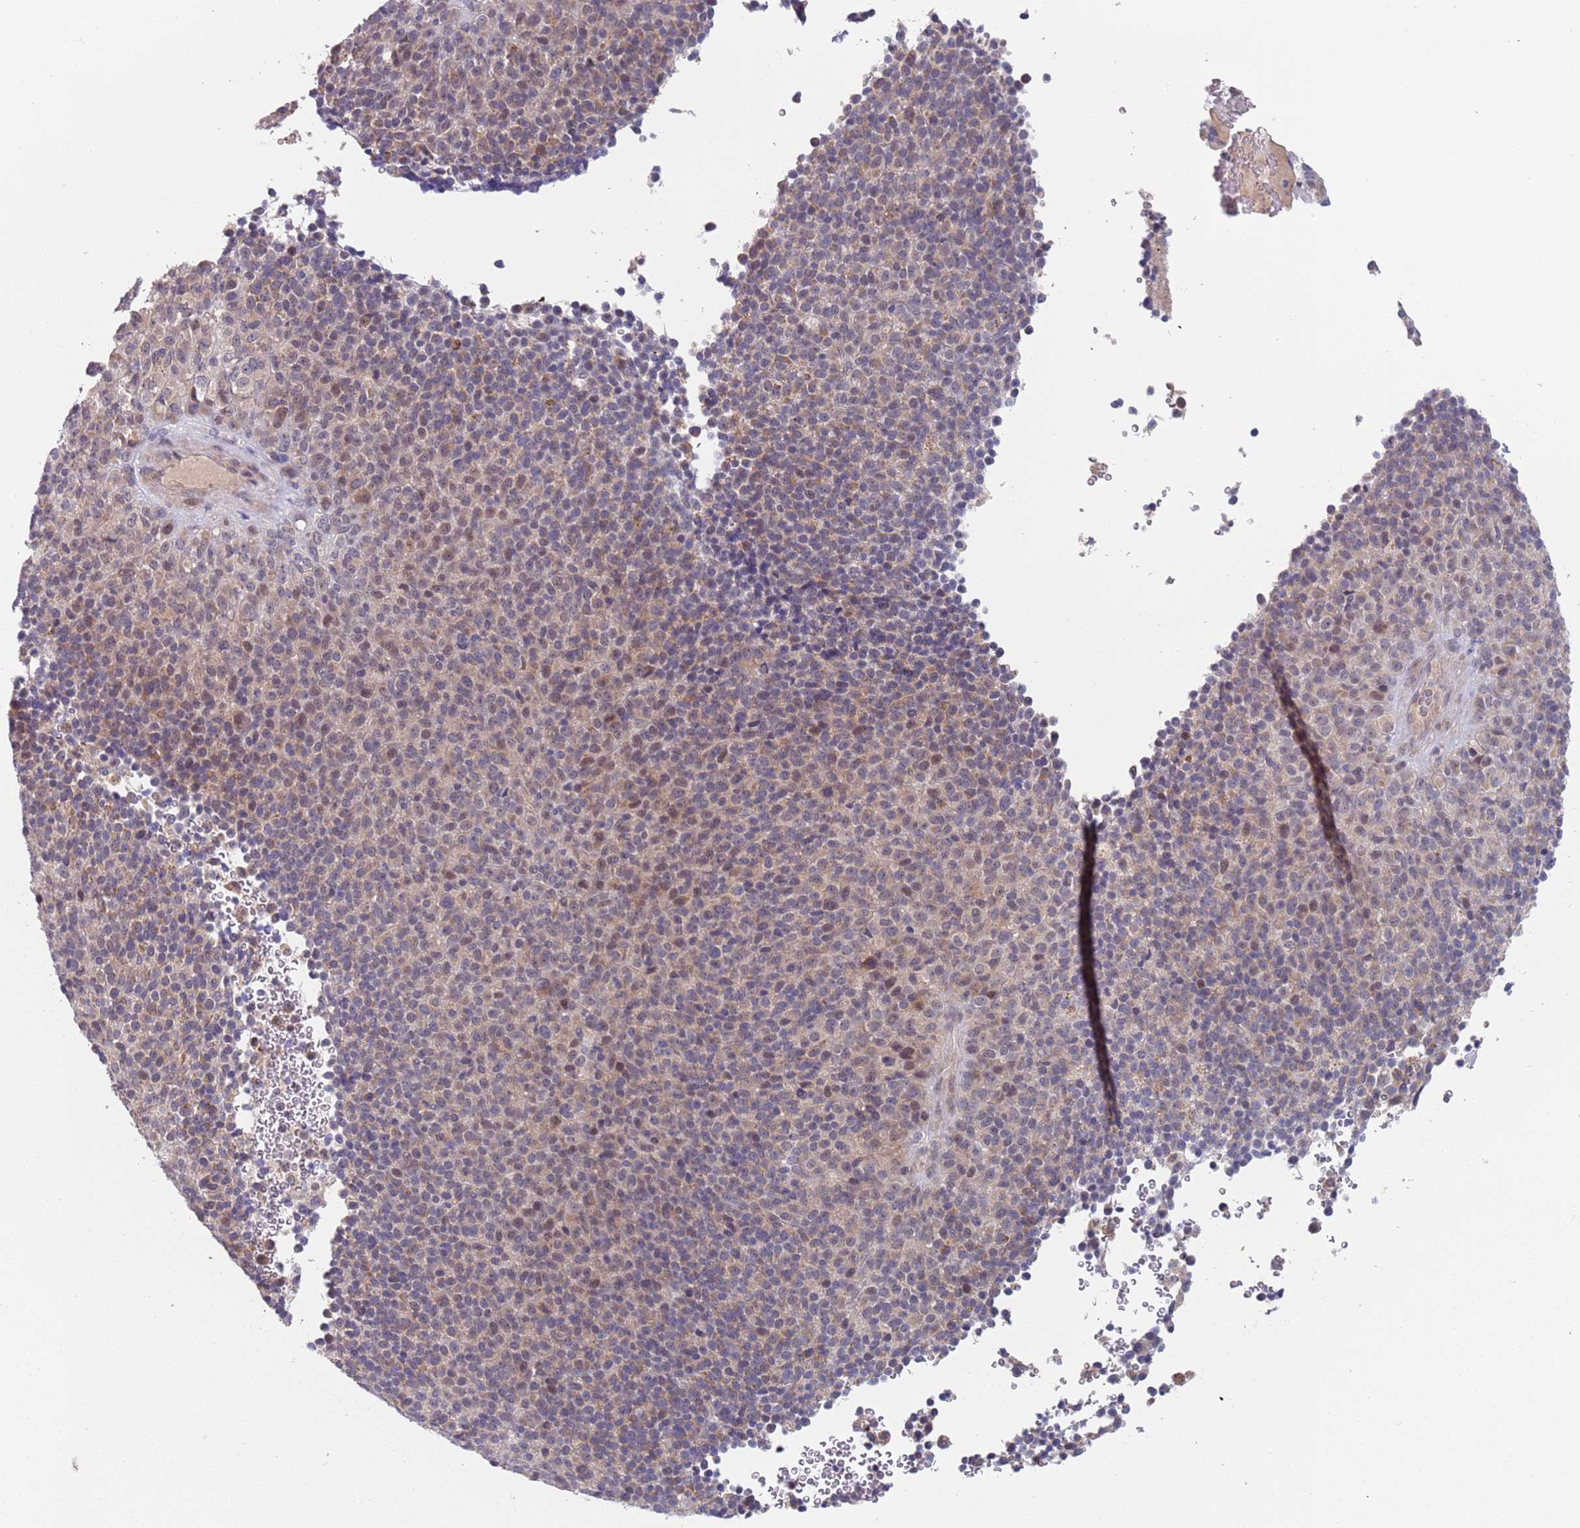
{"staining": {"intensity": "moderate", "quantity": "<25%", "location": "cytoplasmic/membranous,nuclear"}, "tissue": "melanoma", "cell_type": "Tumor cells", "image_type": "cancer", "snomed": [{"axis": "morphology", "description": "Malignant melanoma, Metastatic site"}, {"axis": "topography", "description": "Brain"}], "caption": "This is a micrograph of IHC staining of malignant melanoma (metastatic site), which shows moderate expression in the cytoplasmic/membranous and nuclear of tumor cells.", "gene": "ZNF140", "patient": {"sex": "female", "age": 56}}